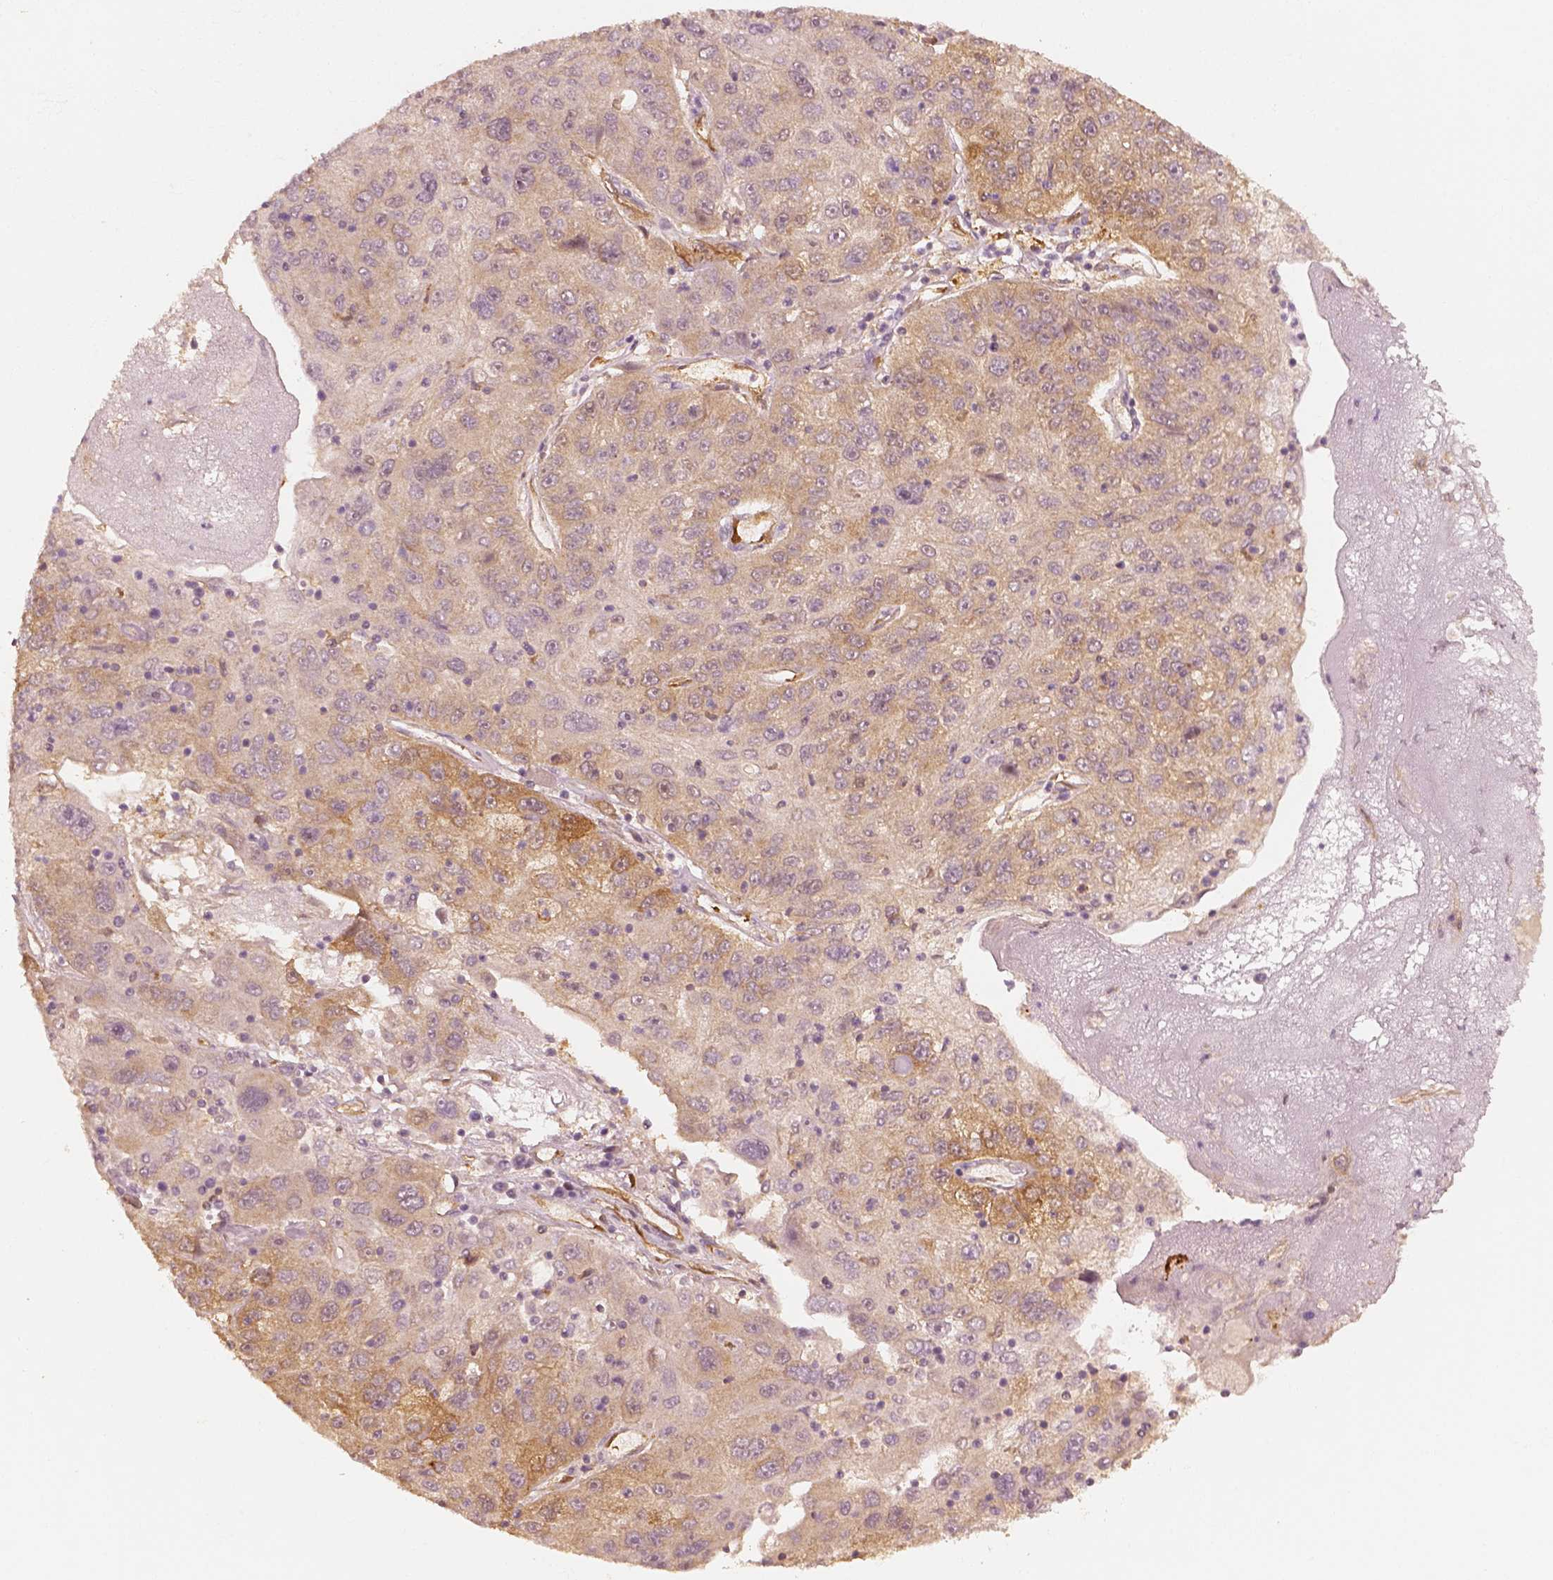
{"staining": {"intensity": "moderate", "quantity": "<25%", "location": "cytoplasmic/membranous"}, "tissue": "stomach cancer", "cell_type": "Tumor cells", "image_type": "cancer", "snomed": [{"axis": "morphology", "description": "Adenocarcinoma, NOS"}, {"axis": "topography", "description": "Stomach"}], "caption": "Immunohistochemistry (IHC) (DAB (3,3'-diaminobenzidine)) staining of human stomach cancer displays moderate cytoplasmic/membranous protein positivity in approximately <25% of tumor cells.", "gene": "FSCN1", "patient": {"sex": "male", "age": 56}}